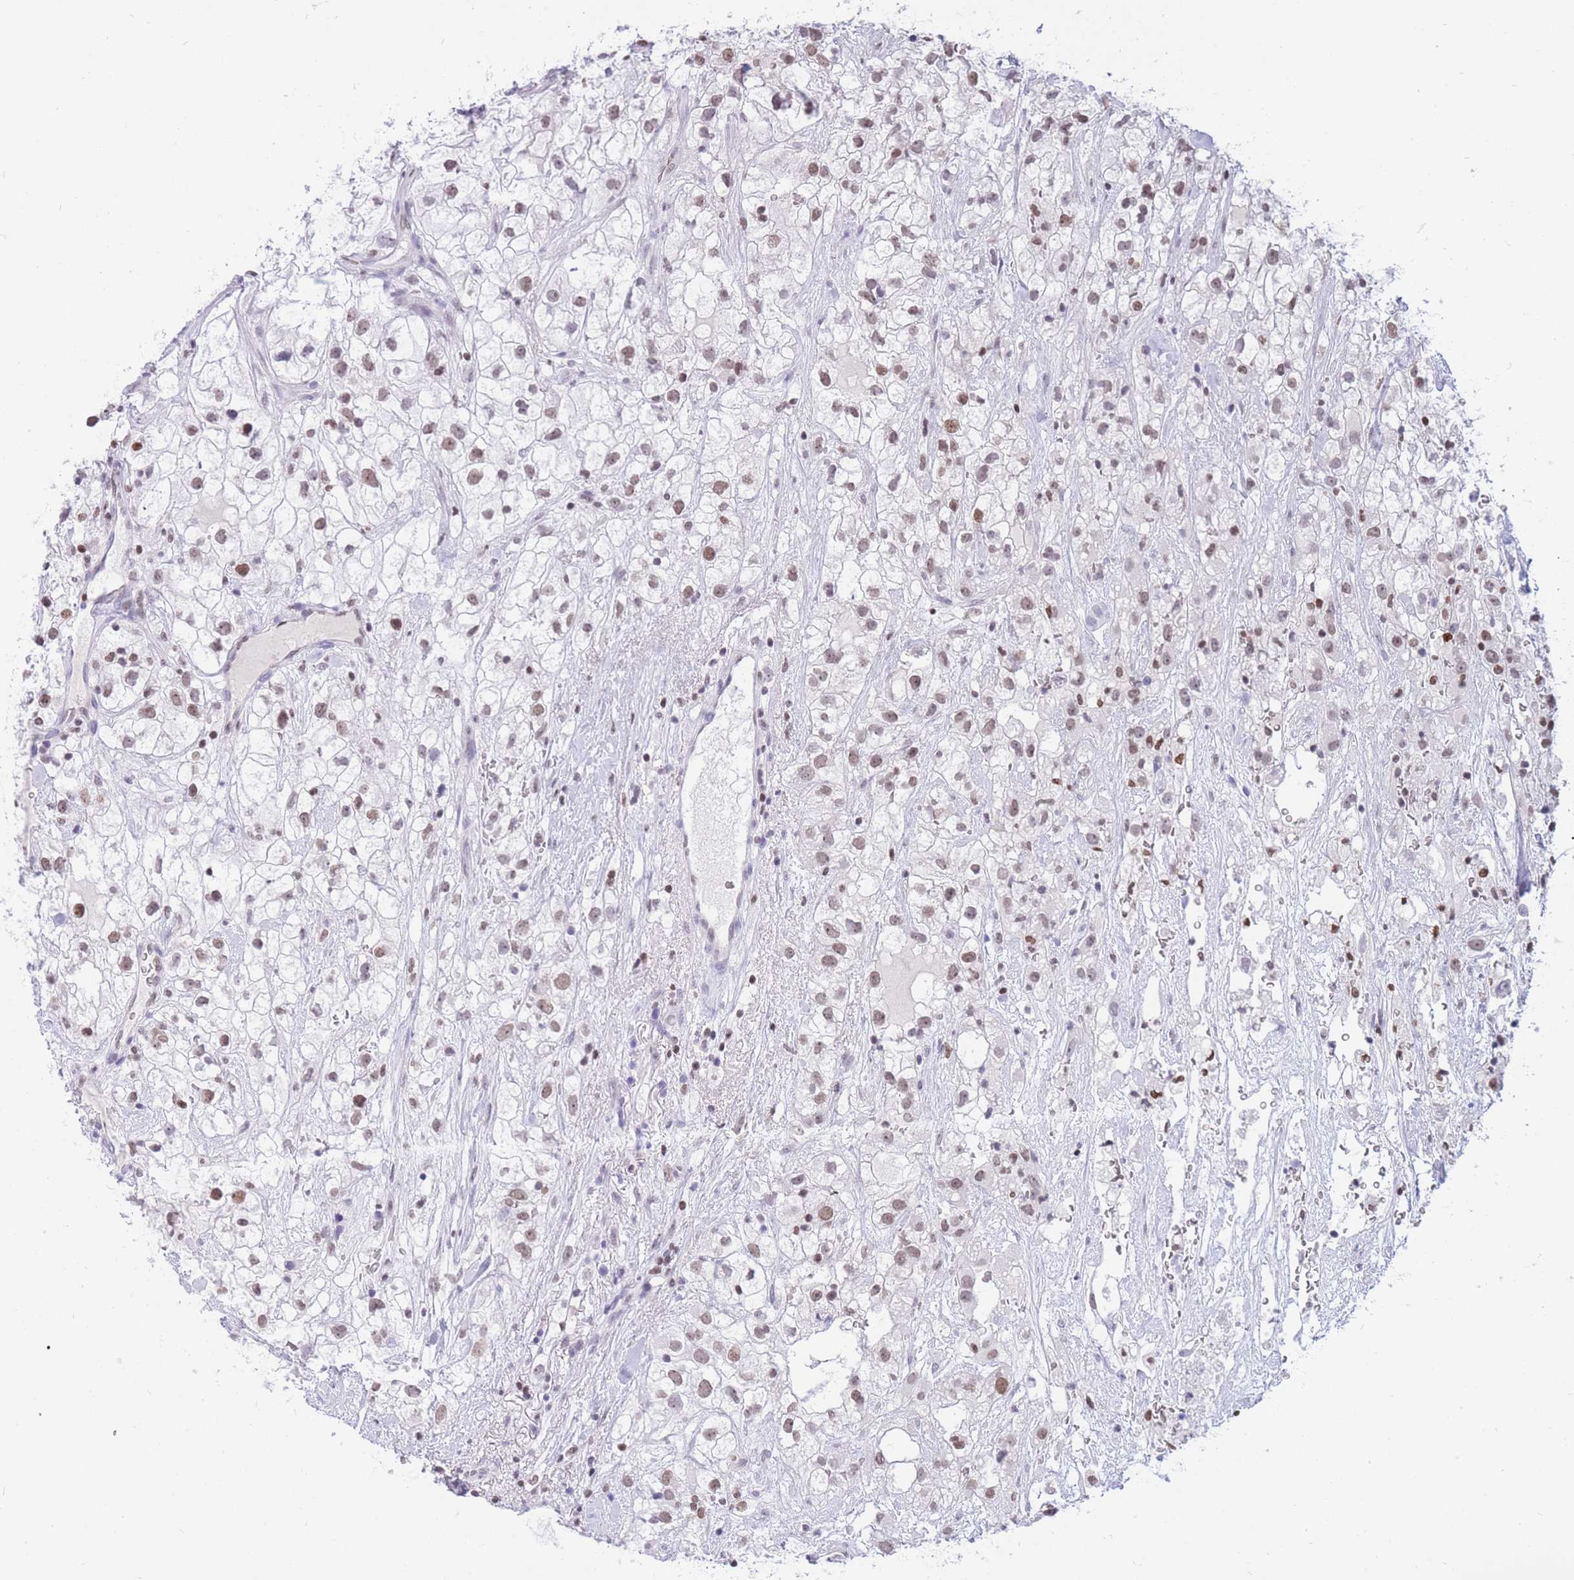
{"staining": {"intensity": "weak", "quantity": ">75%", "location": "nuclear"}, "tissue": "renal cancer", "cell_type": "Tumor cells", "image_type": "cancer", "snomed": [{"axis": "morphology", "description": "Adenocarcinoma, NOS"}, {"axis": "topography", "description": "Kidney"}], "caption": "Renal cancer (adenocarcinoma) stained with DAB immunohistochemistry (IHC) exhibits low levels of weak nuclear expression in approximately >75% of tumor cells. (brown staining indicates protein expression, while blue staining denotes nuclei).", "gene": "HMGN1", "patient": {"sex": "male", "age": 59}}